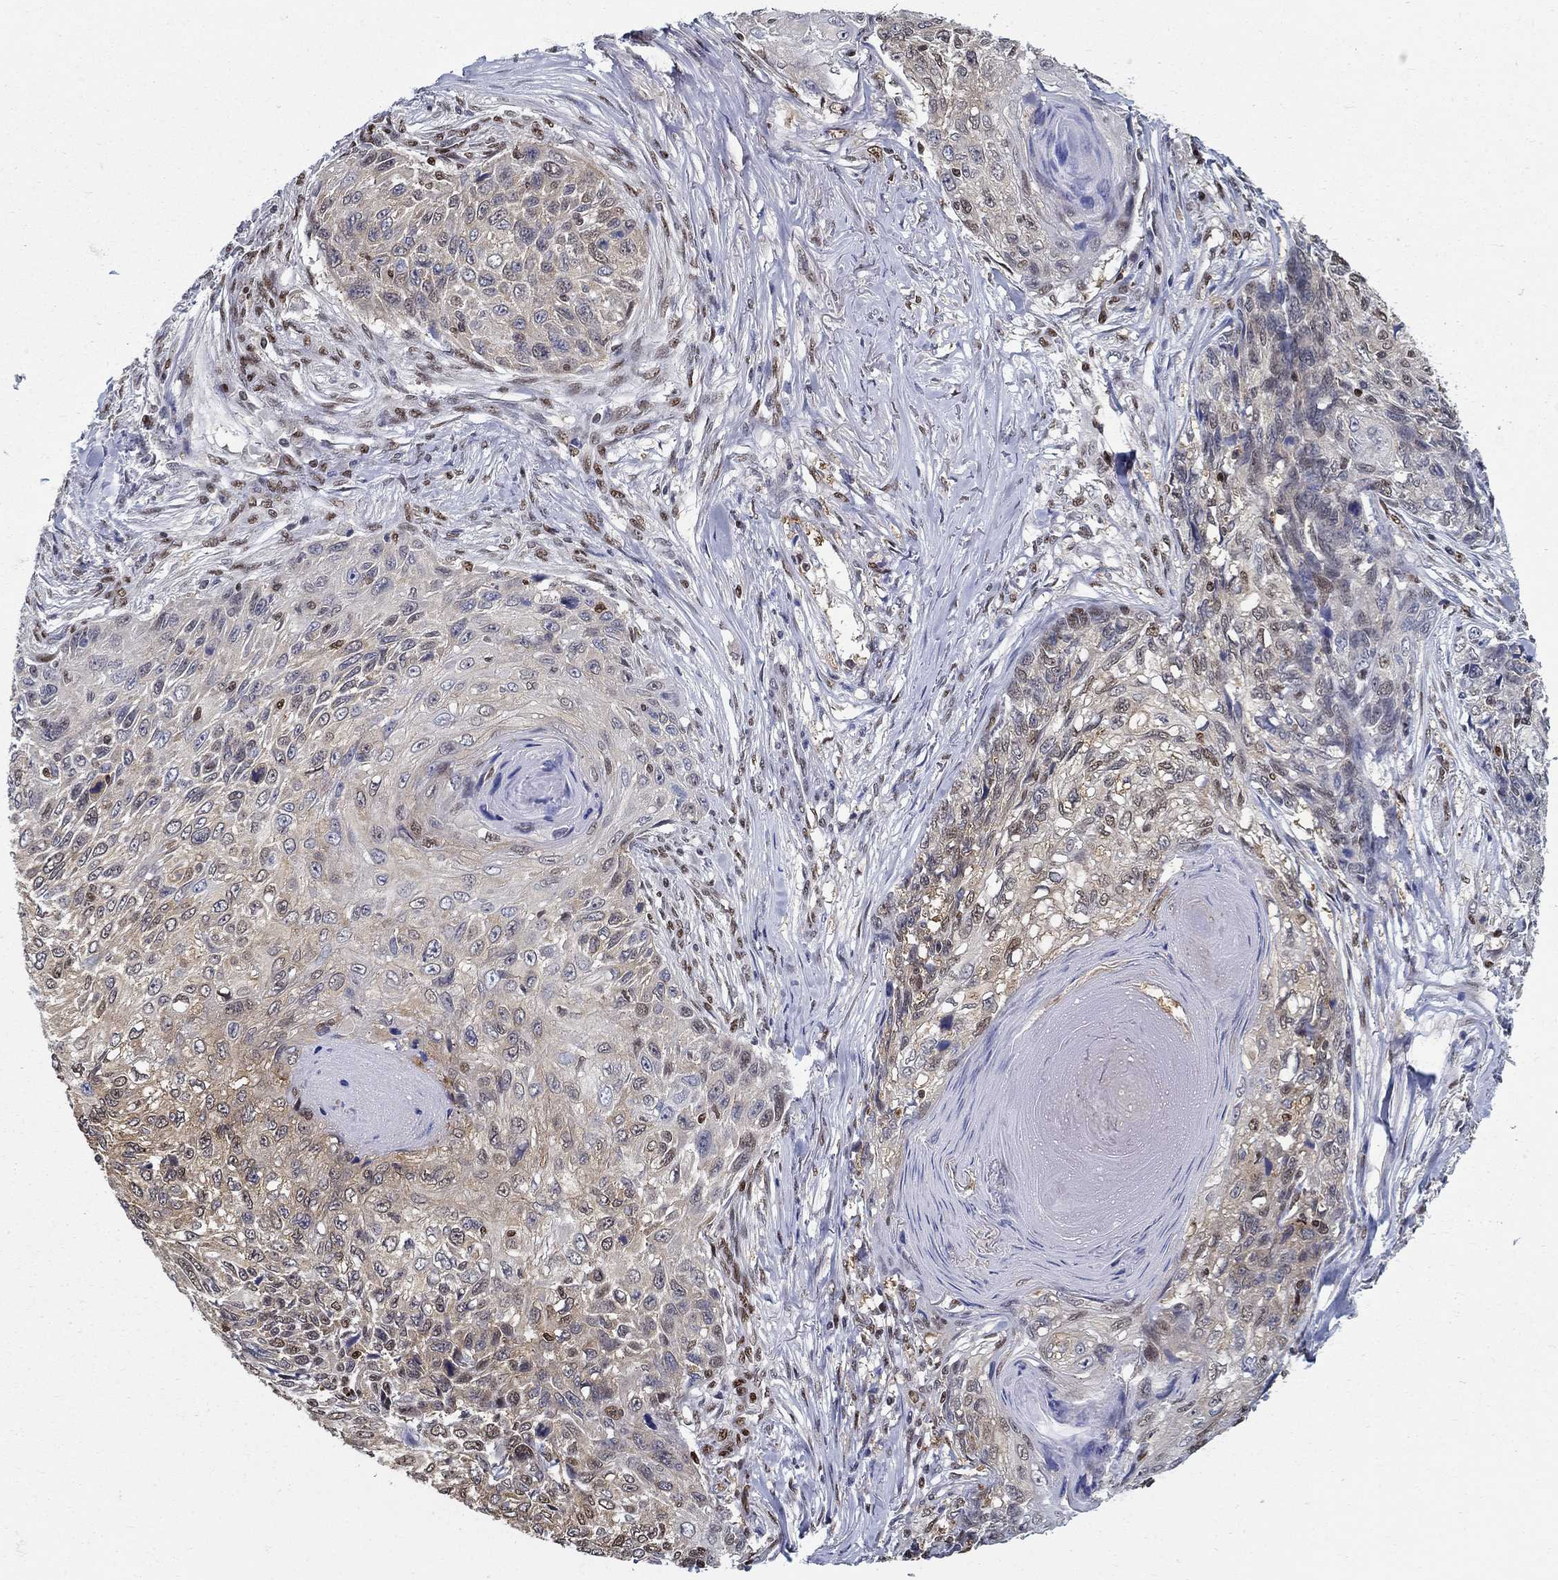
{"staining": {"intensity": "moderate", "quantity": "<25%", "location": "nuclear"}, "tissue": "skin cancer", "cell_type": "Tumor cells", "image_type": "cancer", "snomed": [{"axis": "morphology", "description": "Squamous cell carcinoma, NOS"}, {"axis": "topography", "description": "Skin"}], "caption": "Skin squamous cell carcinoma was stained to show a protein in brown. There is low levels of moderate nuclear positivity in approximately <25% of tumor cells.", "gene": "ZNF594", "patient": {"sex": "male", "age": 92}}